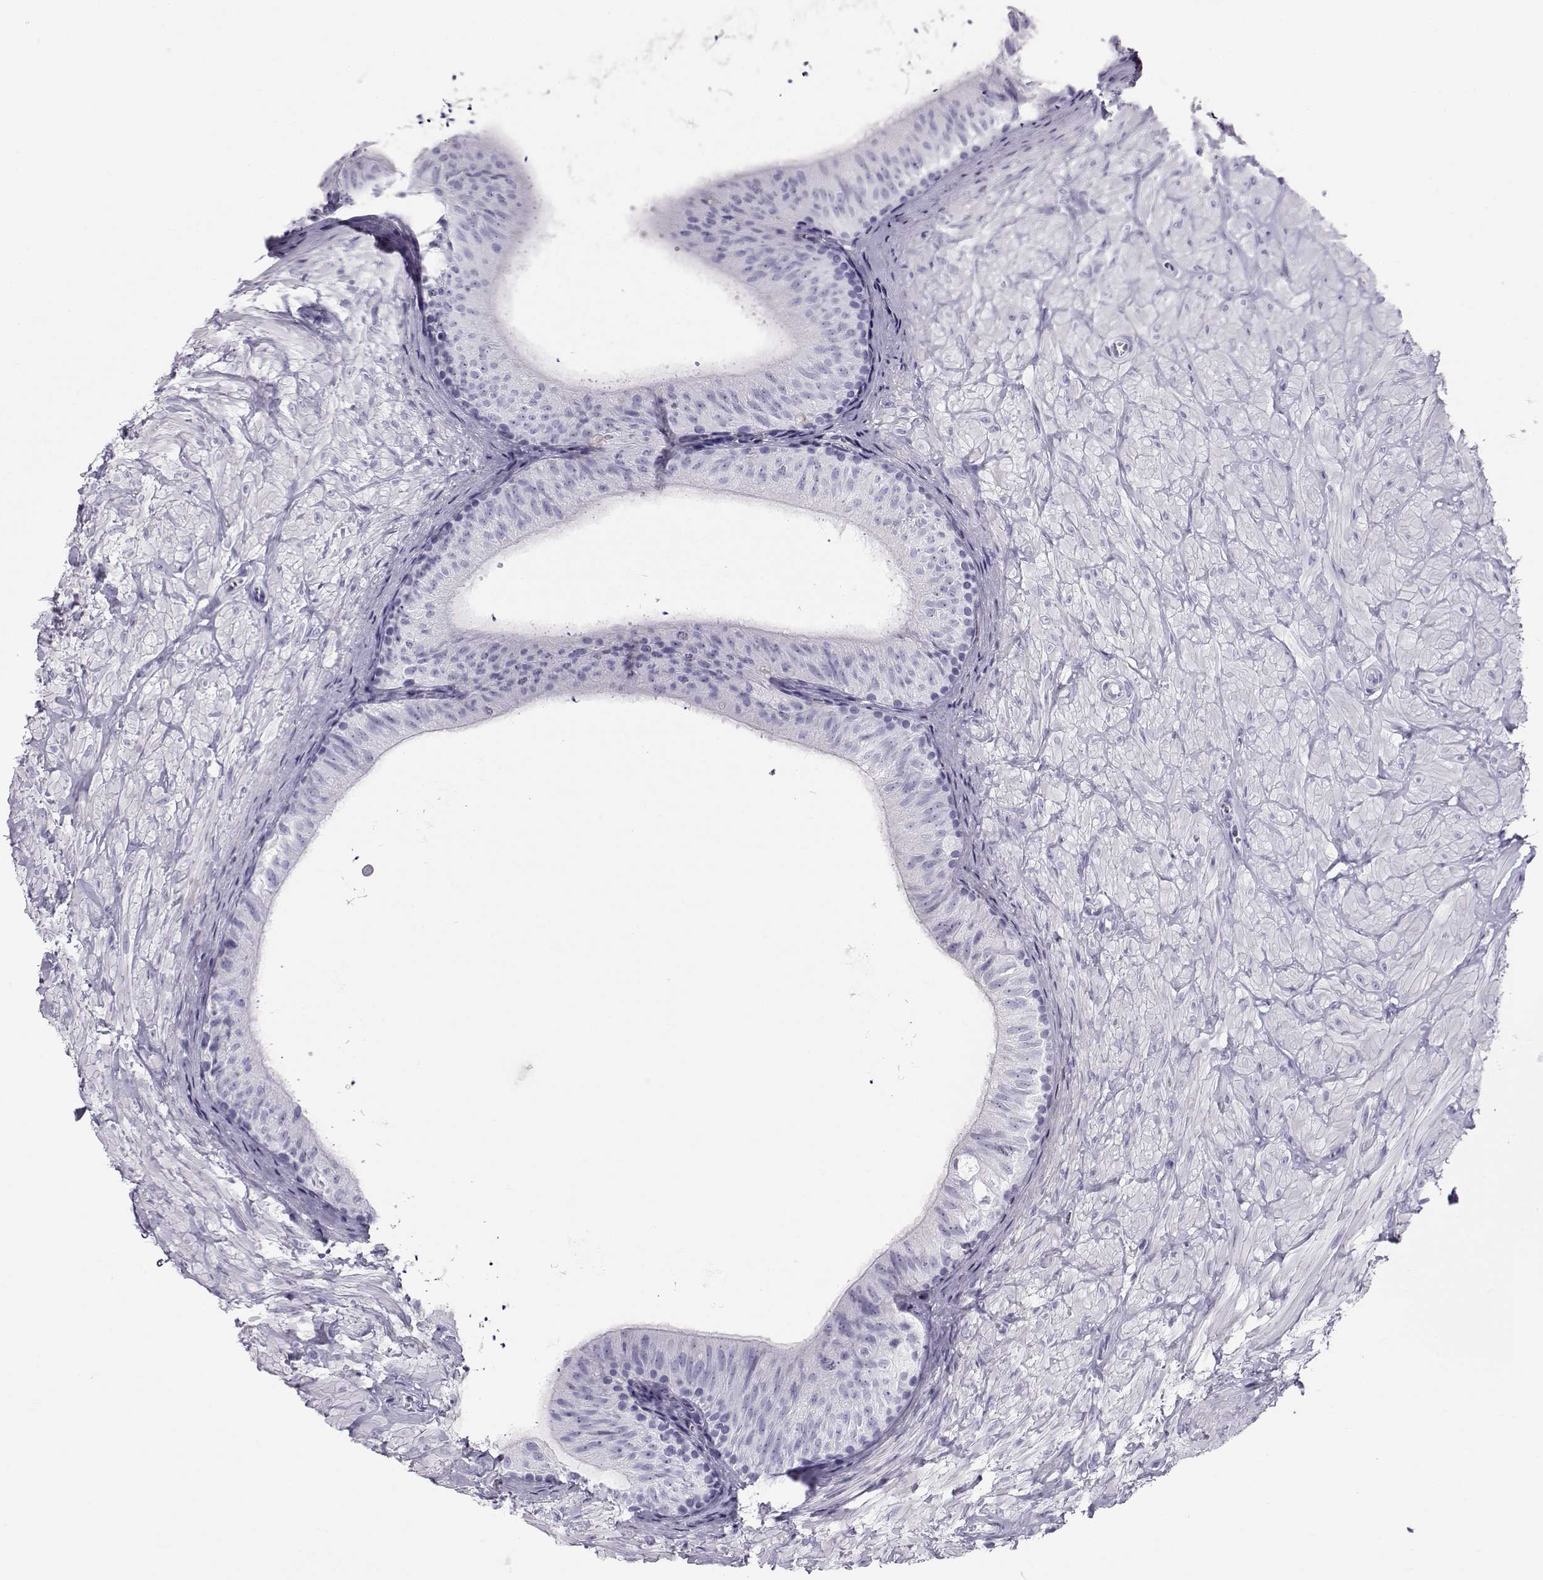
{"staining": {"intensity": "negative", "quantity": "none", "location": "none"}, "tissue": "epididymis", "cell_type": "Glandular cells", "image_type": "normal", "snomed": [{"axis": "morphology", "description": "Normal tissue, NOS"}, {"axis": "topography", "description": "Epididymis"}], "caption": "IHC micrograph of benign human epididymis stained for a protein (brown), which demonstrates no expression in glandular cells. (DAB immunohistochemistry visualized using brightfield microscopy, high magnification).", "gene": "RD3", "patient": {"sex": "male", "age": 32}}